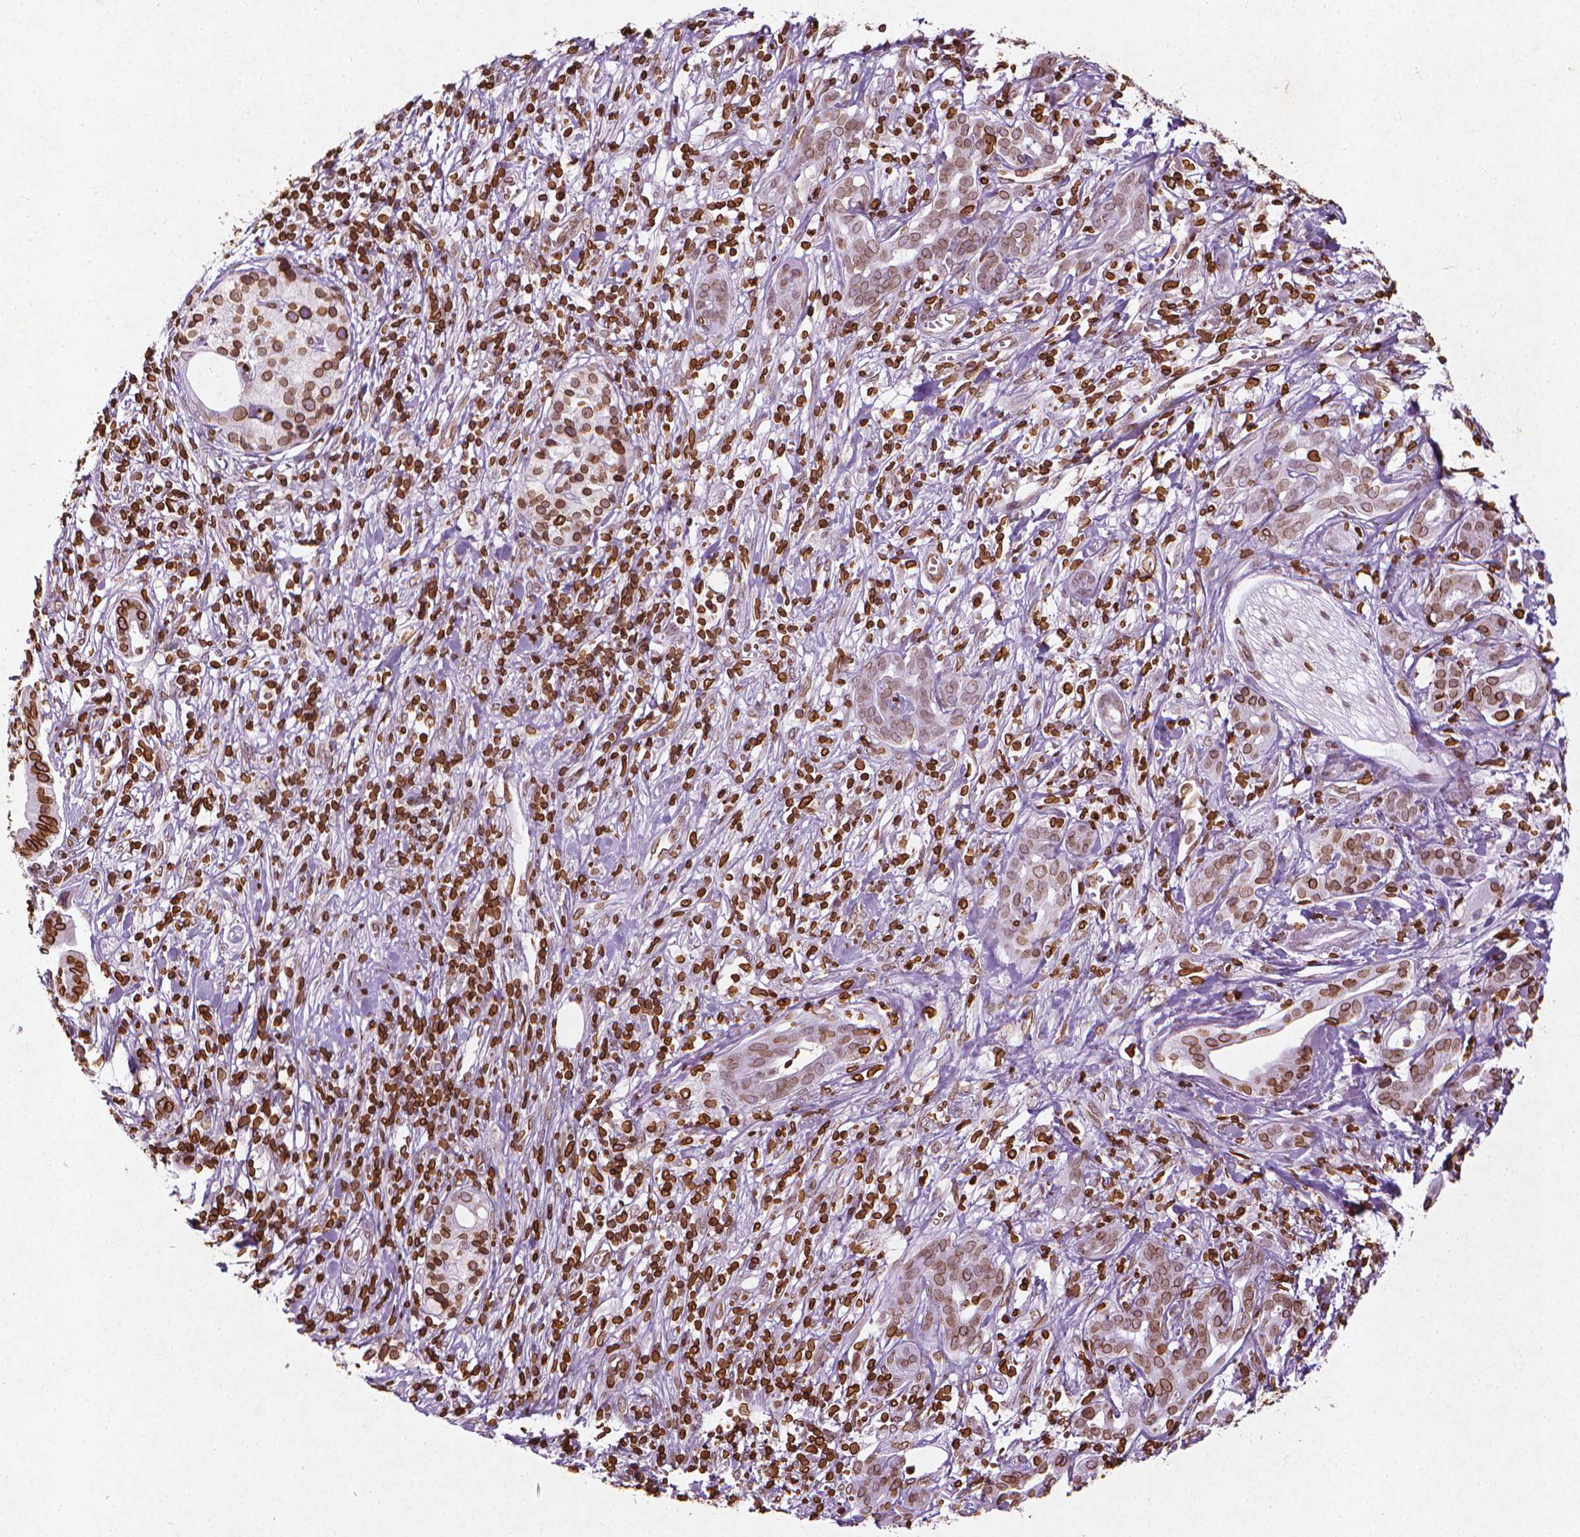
{"staining": {"intensity": "weak", "quantity": ">75%", "location": "cytoplasmic/membranous,nuclear"}, "tissue": "pancreatic cancer", "cell_type": "Tumor cells", "image_type": "cancer", "snomed": [{"axis": "morphology", "description": "Adenocarcinoma, NOS"}, {"axis": "topography", "description": "Pancreas"}], "caption": "Human pancreatic cancer stained with a brown dye displays weak cytoplasmic/membranous and nuclear positive staining in about >75% of tumor cells.", "gene": "LMNB1", "patient": {"sex": "male", "age": 61}}